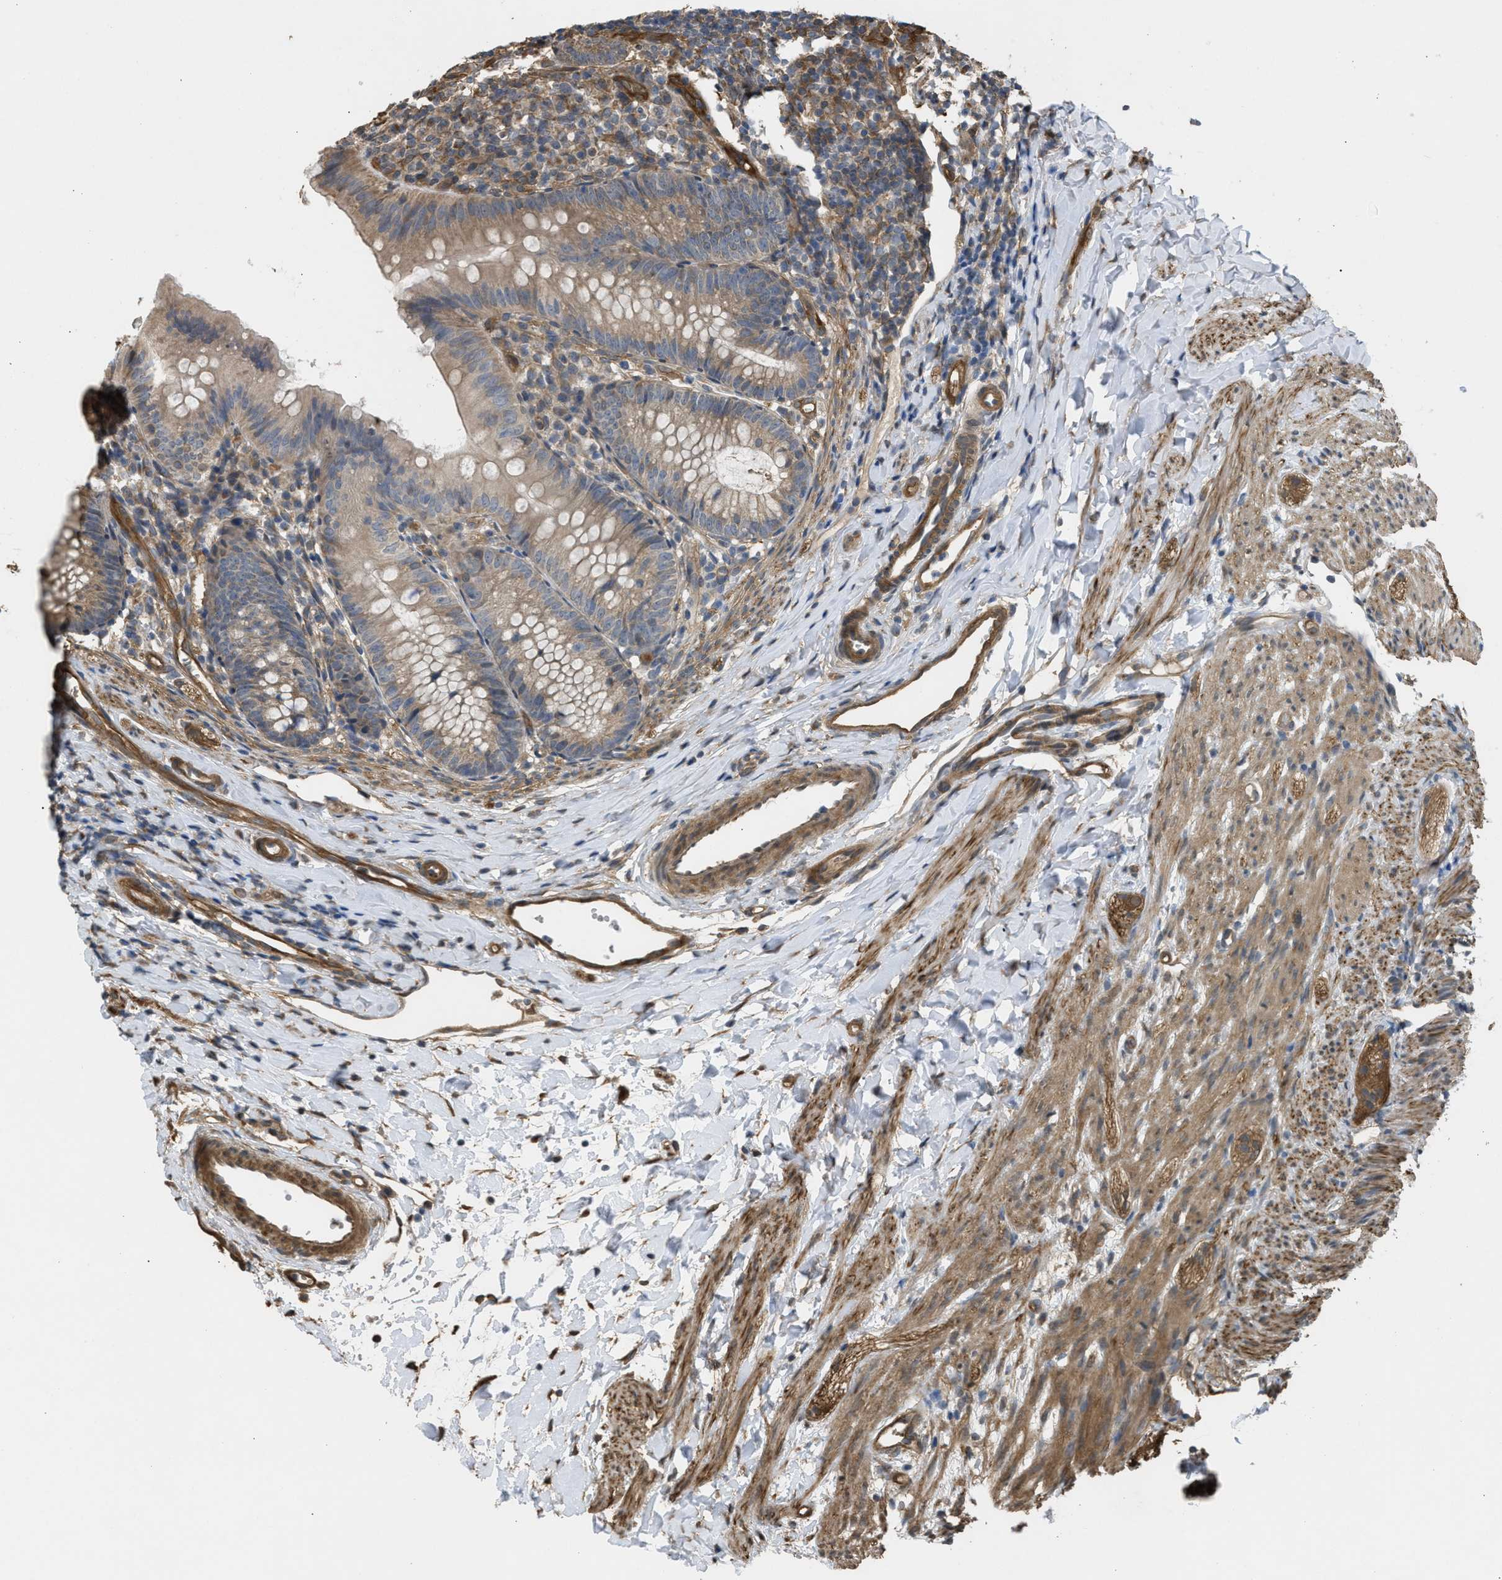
{"staining": {"intensity": "weak", "quantity": ">75%", "location": "cytoplasmic/membranous"}, "tissue": "appendix", "cell_type": "Glandular cells", "image_type": "normal", "snomed": [{"axis": "morphology", "description": "Normal tissue, NOS"}, {"axis": "topography", "description": "Appendix"}], "caption": "IHC (DAB (3,3'-diaminobenzidine)) staining of unremarkable appendix reveals weak cytoplasmic/membranous protein positivity in approximately >75% of glandular cells.", "gene": "BAG3", "patient": {"sex": "male", "age": 1}}